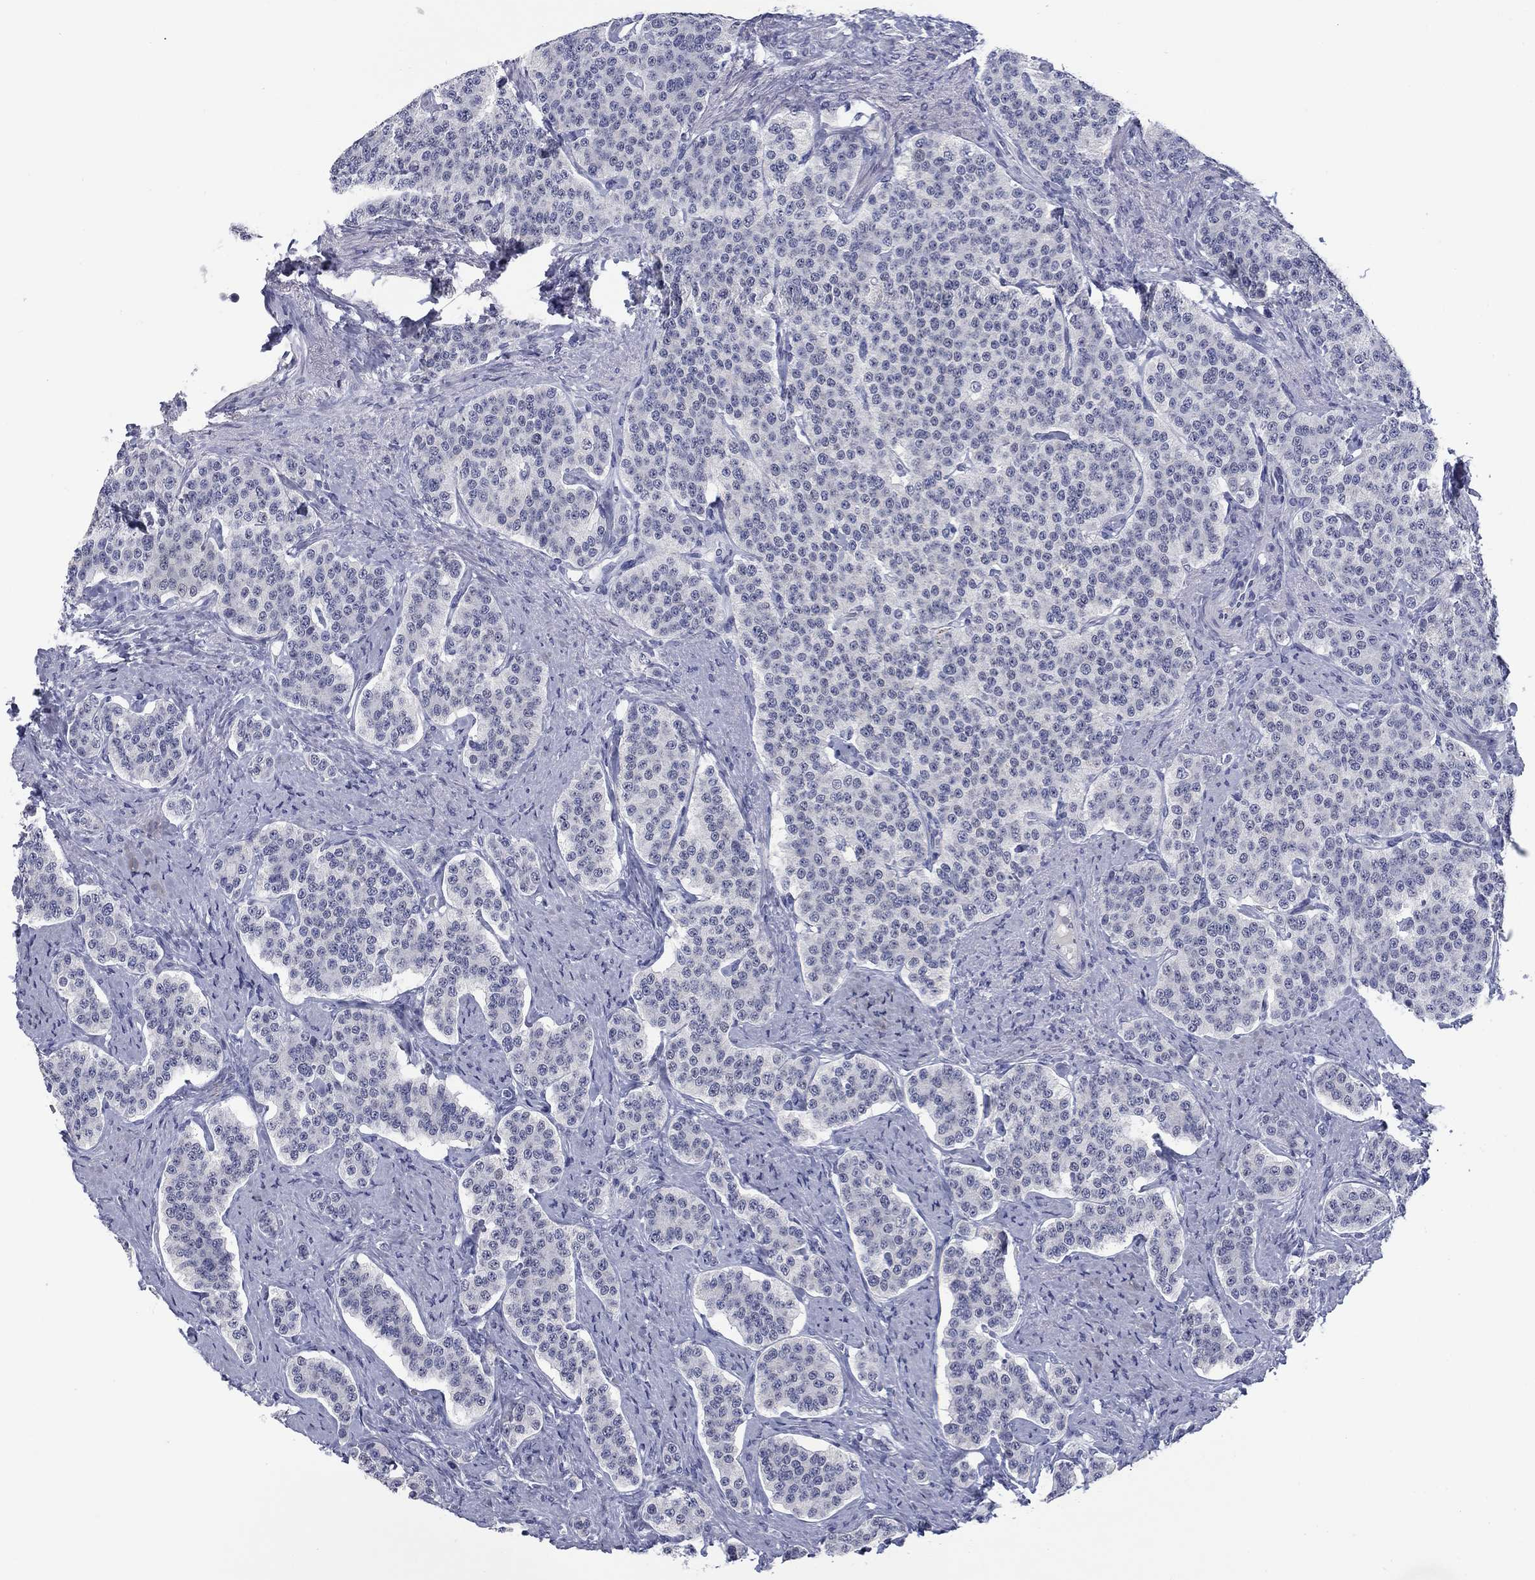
{"staining": {"intensity": "negative", "quantity": "none", "location": "none"}, "tissue": "carcinoid", "cell_type": "Tumor cells", "image_type": "cancer", "snomed": [{"axis": "morphology", "description": "Carcinoid, malignant, NOS"}, {"axis": "topography", "description": "Small intestine"}], "caption": "Tumor cells show no significant protein staining in carcinoid. Nuclei are stained in blue.", "gene": "ELAVL4", "patient": {"sex": "female", "age": 58}}